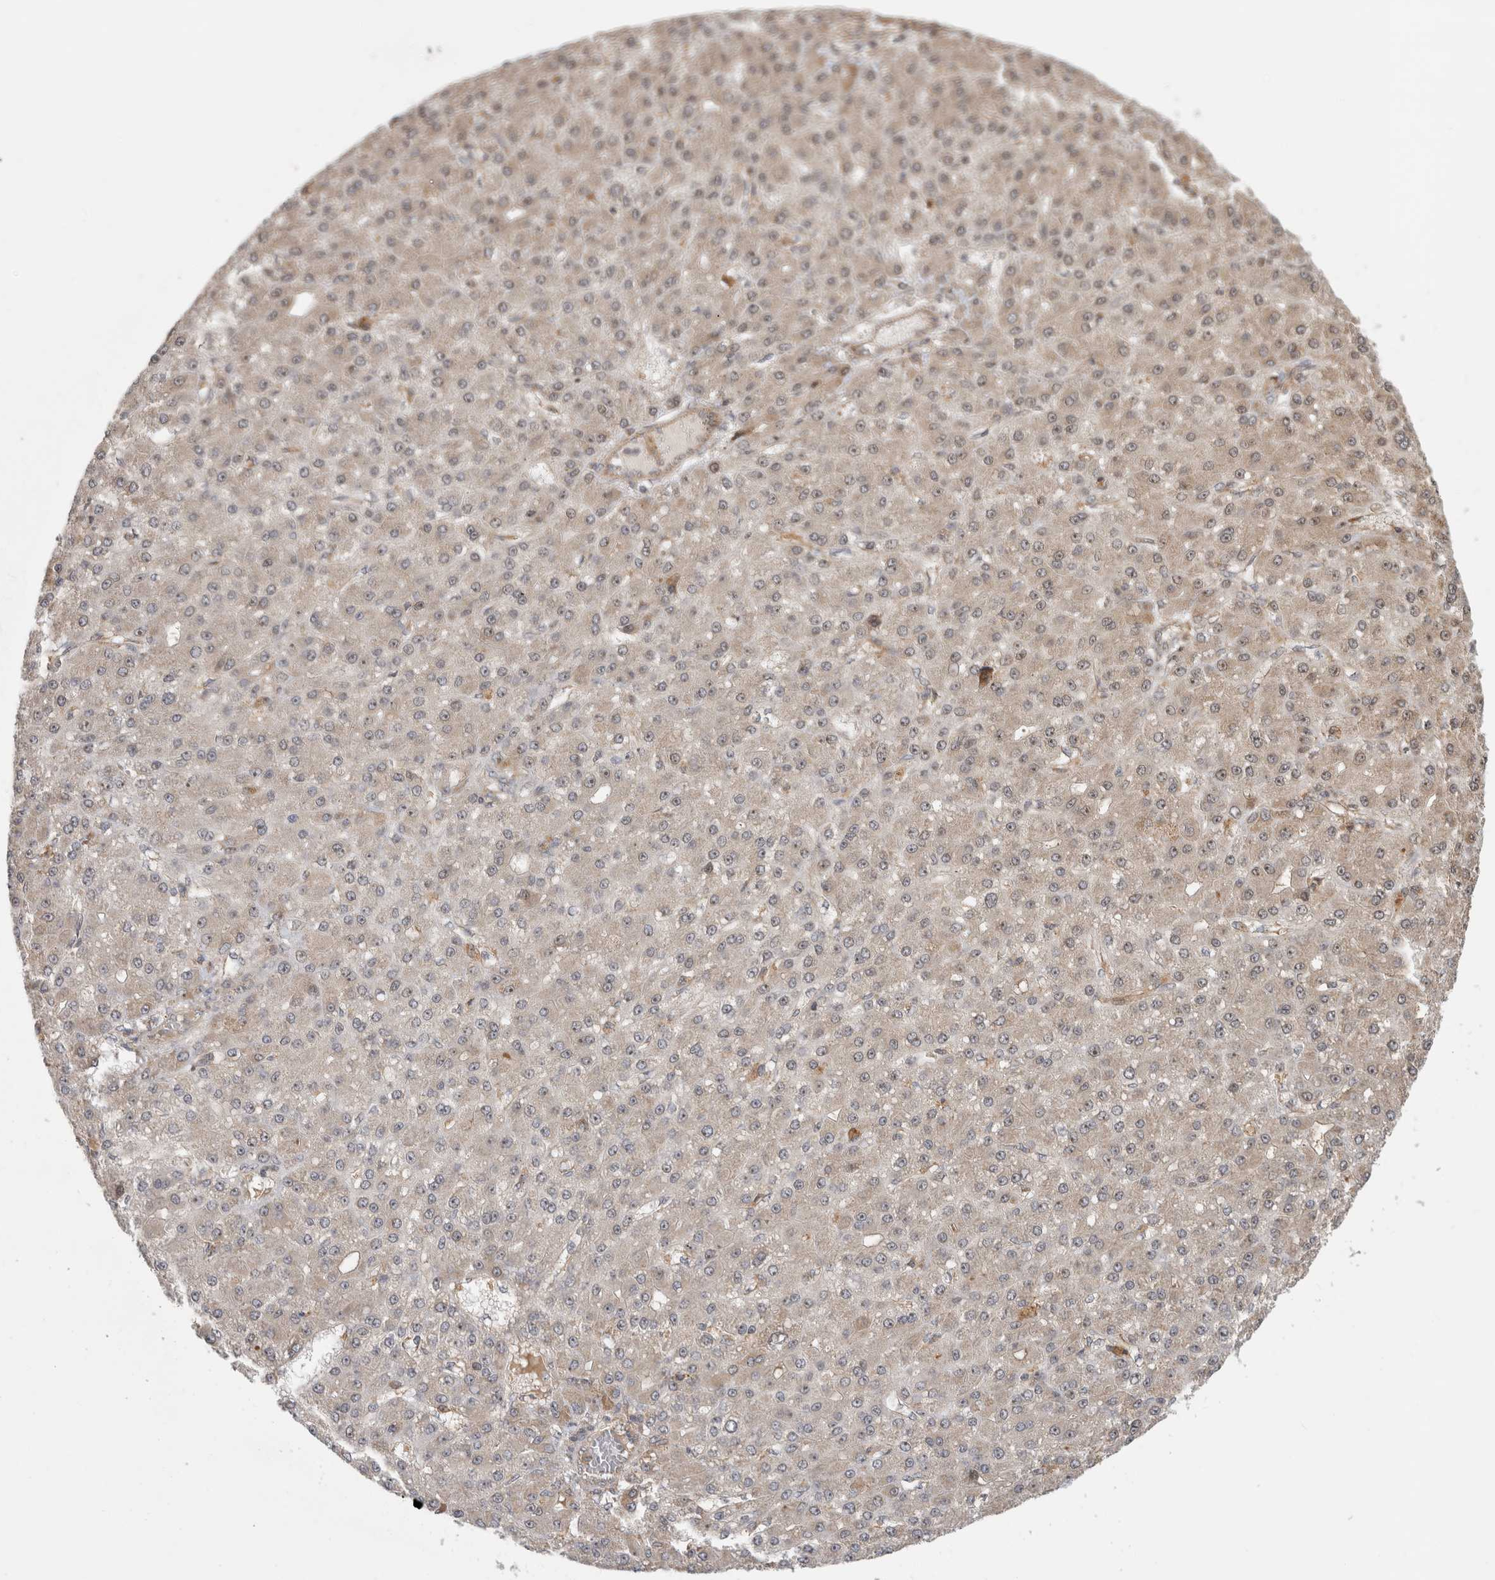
{"staining": {"intensity": "weak", "quantity": "<25%", "location": "nuclear"}, "tissue": "liver cancer", "cell_type": "Tumor cells", "image_type": "cancer", "snomed": [{"axis": "morphology", "description": "Carcinoma, Hepatocellular, NOS"}, {"axis": "topography", "description": "Liver"}], "caption": "Immunohistochemistry photomicrograph of liver cancer stained for a protein (brown), which shows no expression in tumor cells.", "gene": "WASF2", "patient": {"sex": "male", "age": 67}}